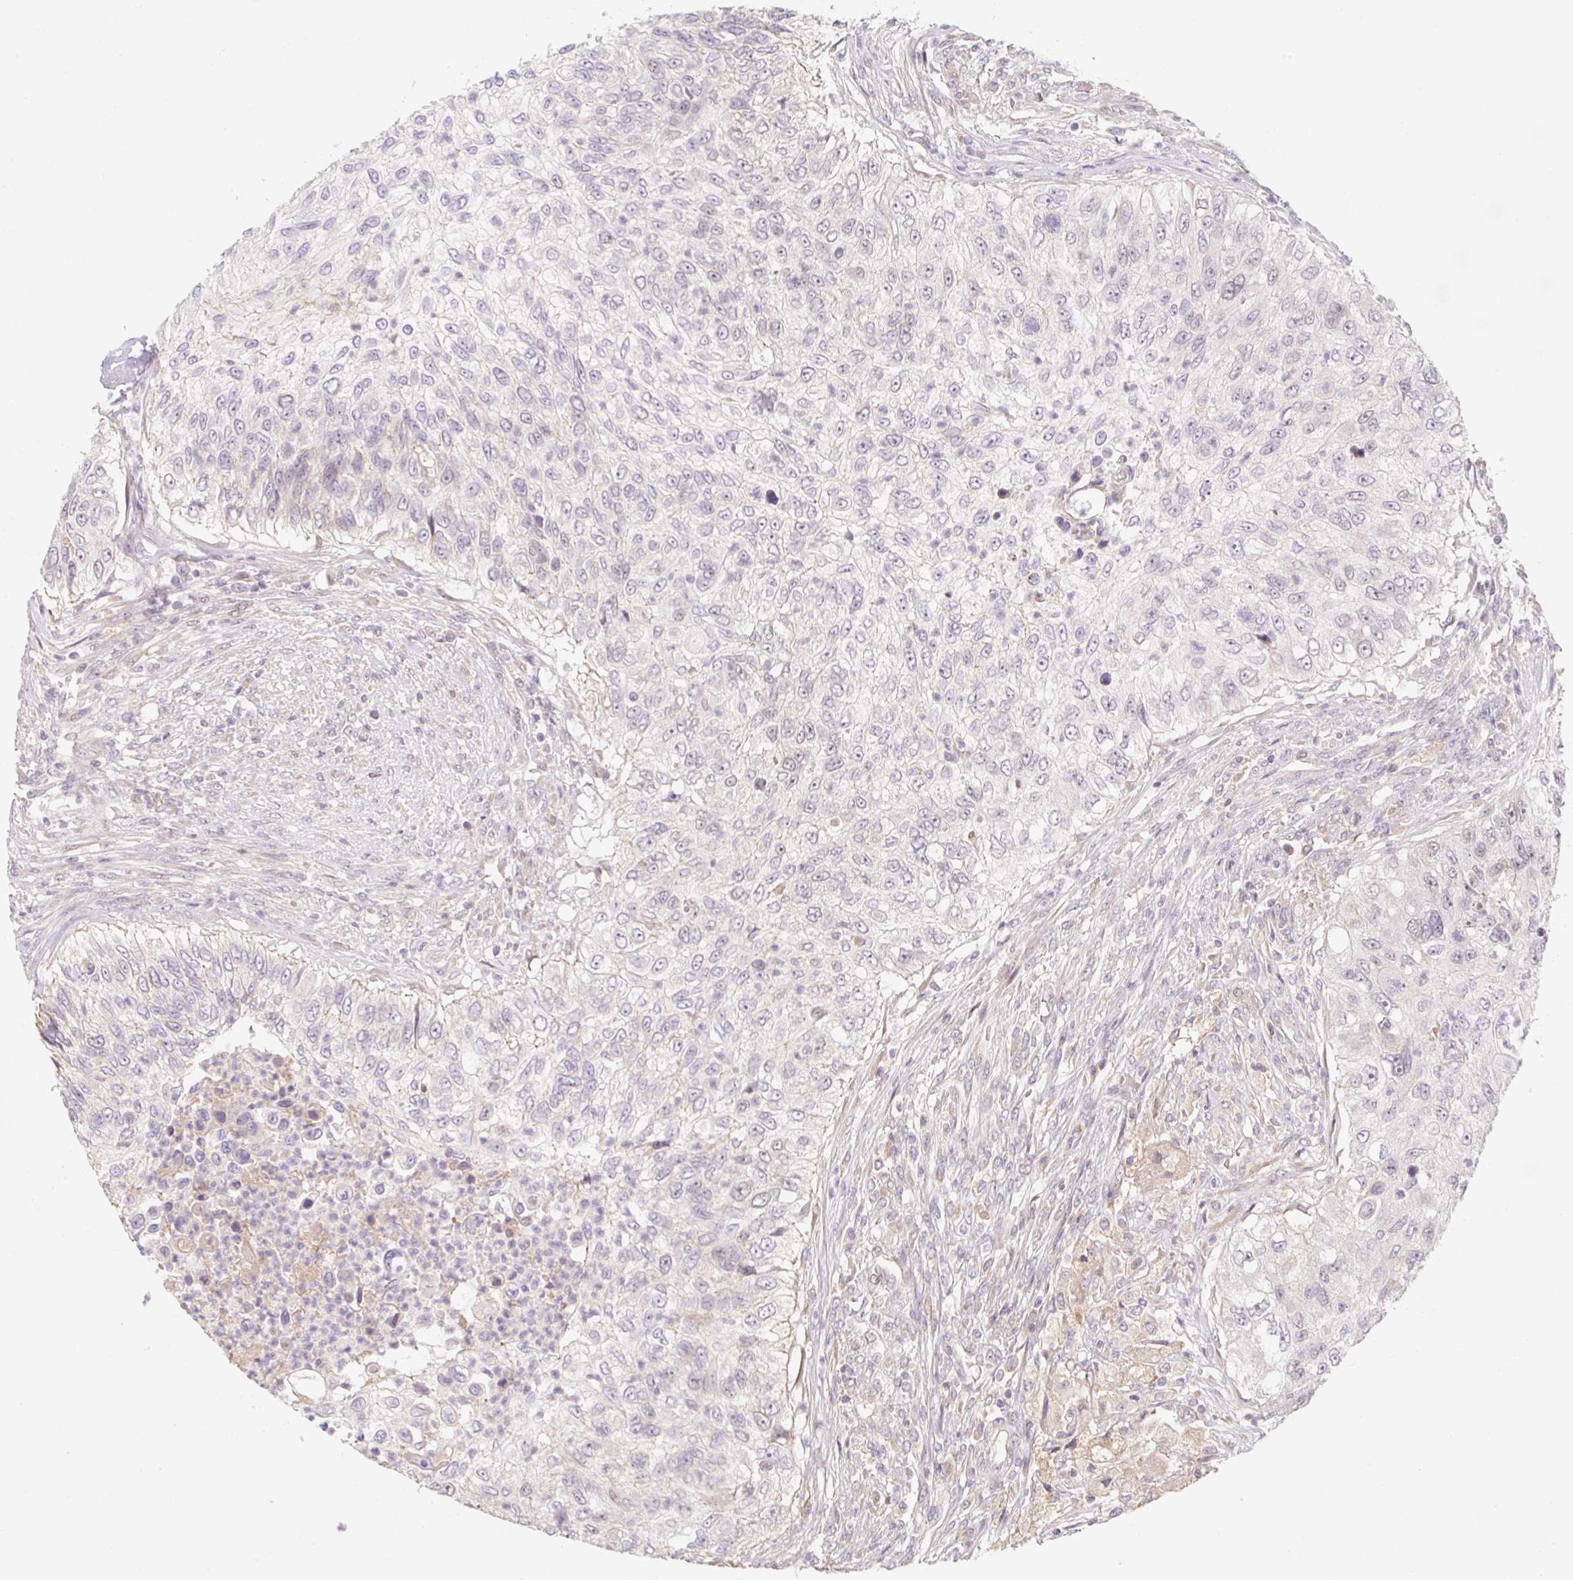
{"staining": {"intensity": "negative", "quantity": "none", "location": "none"}, "tissue": "urothelial cancer", "cell_type": "Tumor cells", "image_type": "cancer", "snomed": [{"axis": "morphology", "description": "Urothelial carcinoma, High grade"}, {"axis": "topography", "description": "Urinary bladder"}], "caption": "The histopathology image exhibits no staining of tumor cells in urothelial cancer.", "gene": "MIA2", "patient": {"sex": "female", "age": 60}}